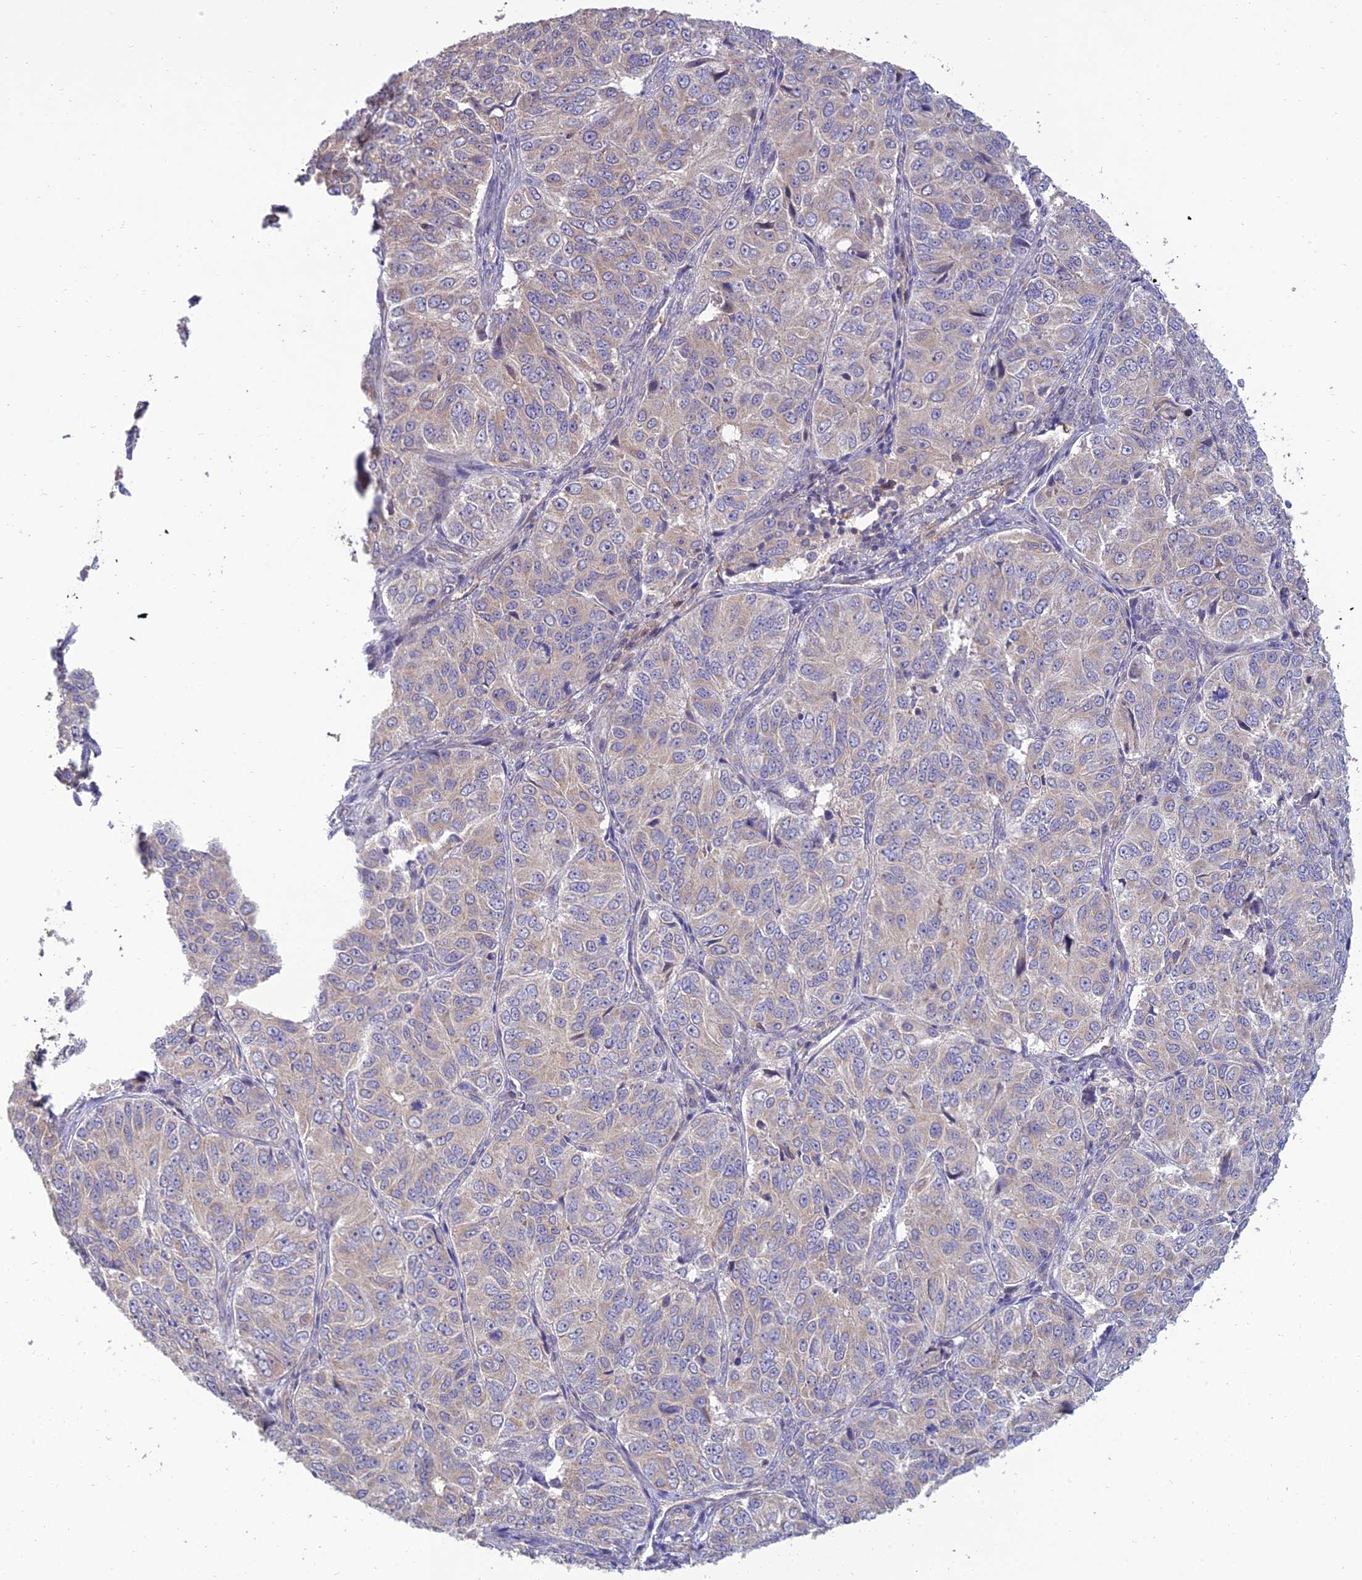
{"staining": {"intensity": "negative", "quantity": "none", "location": "none"}, "tissue": "ovarian cancer", "cell_type": "Tumor cells", "image_type": "cancer", "snomed": [{"axis": "morphology", "description": "Carcinoma, endometroid"}, {"axis": "topography", "description": "Ovary"}], "caption": "DAB (3,3'-diaminobenzidine) immunohistochemical staining of human ovarian endometroid carcinoma displays no significant staining in tumor cells. The staining is performed using DAB brown chromogen with nuclei counter-stained in using hematoxylin.", "gene": "C3orf20", "patient": {"sex": "female", "age": 51}}